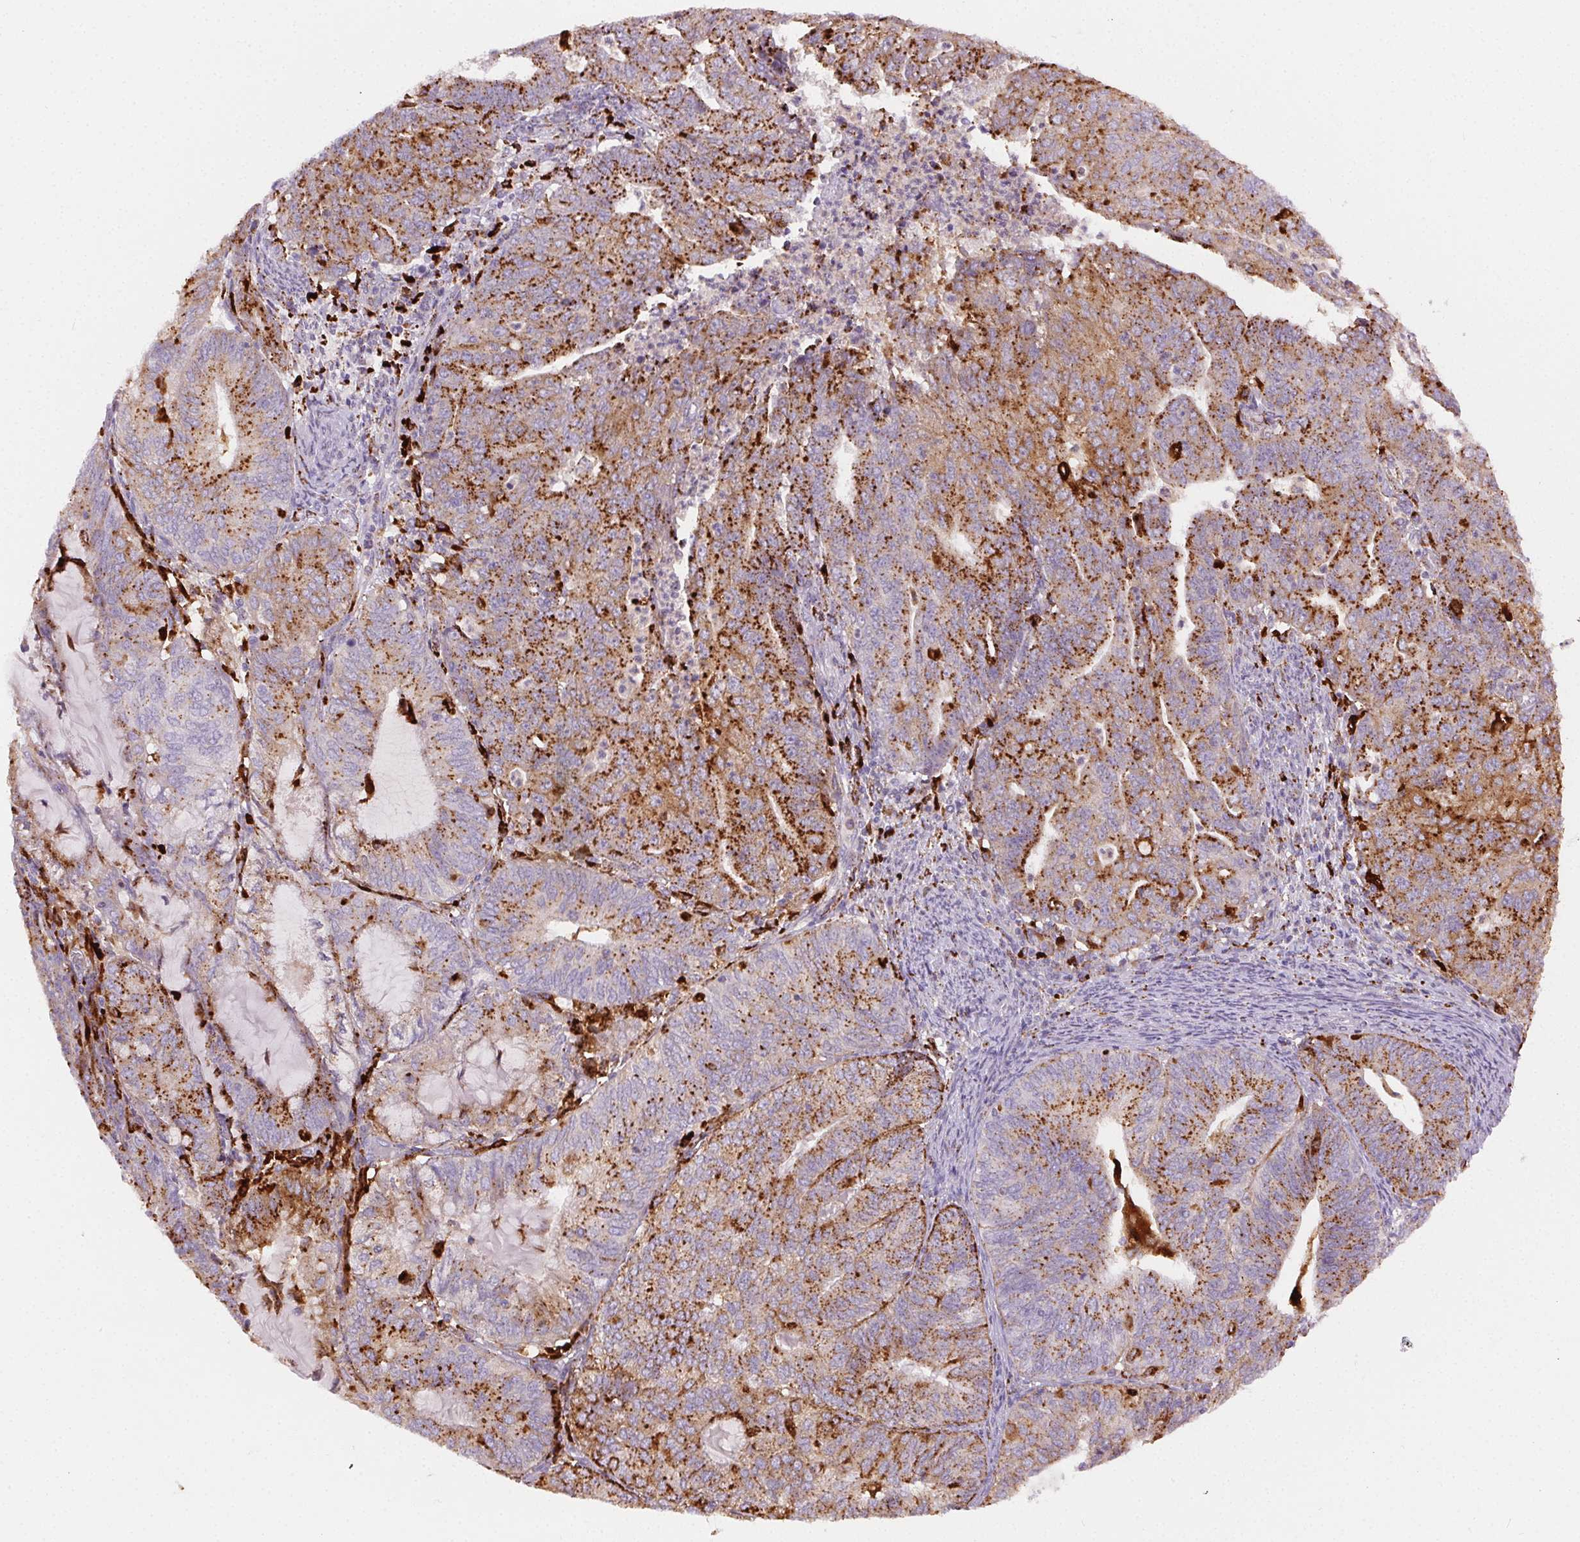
{"staining": {"intensity": "strong", "quantity": ">75%", "location": "cytoplasmic/membranous"}, "tissue": "endometrial cancer", "cell_type": "Tumor cells", "image_type": "cancer", "snomed": [{"axis": "morphology", "description": "Adenocarcinoma, NOS"}, {"axis": "topography", "description": "Endometrium"}], "caption": "Endometrial adenocarcinoma stained for a protein exhibits strong cytoplasmic/membranous positivity in tumor cells.", "gene": "SCPEP1", "patient": {"sex": "female", "age": 82}}